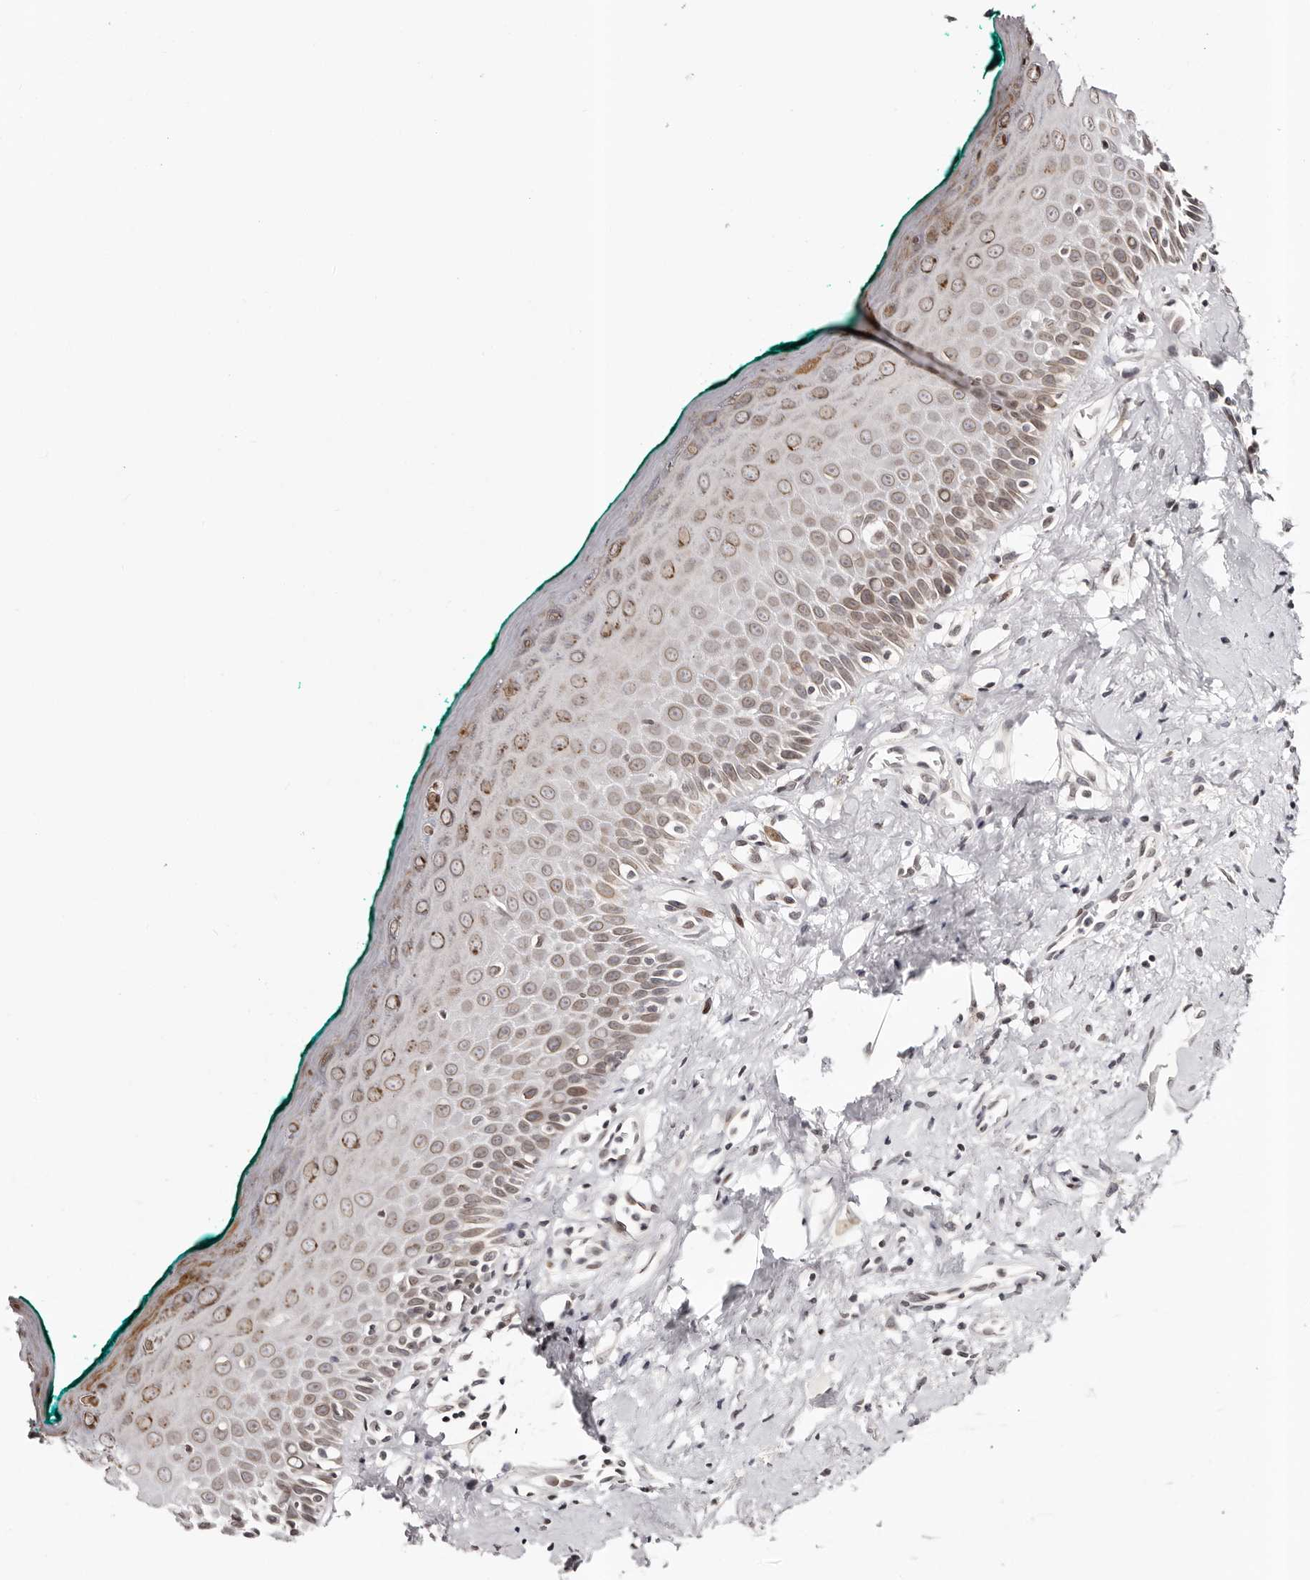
{"staining": {"intensity": "moderate", "quantity": ">75%", "location": "cytoplasmic/membranous,nuclear"}, "tissue": "oral mucosa", "cell_type": "Squamous epithelial cells", "image_type": "normal", "snomed": [{"axis": "morphology", "description": "Normal tissue, NOS"}, {"axis": "topography", "description": "Oral tissue"}], "caption": "Immunohistochemical staining of unremarkable oral mucosa shows moderate cytoplasmic/membranous,nuclear protein staining in about >75% of squamous epithelial cells.", "gene": "NUP153", "patient": {"sex": "female", "age": 70}}